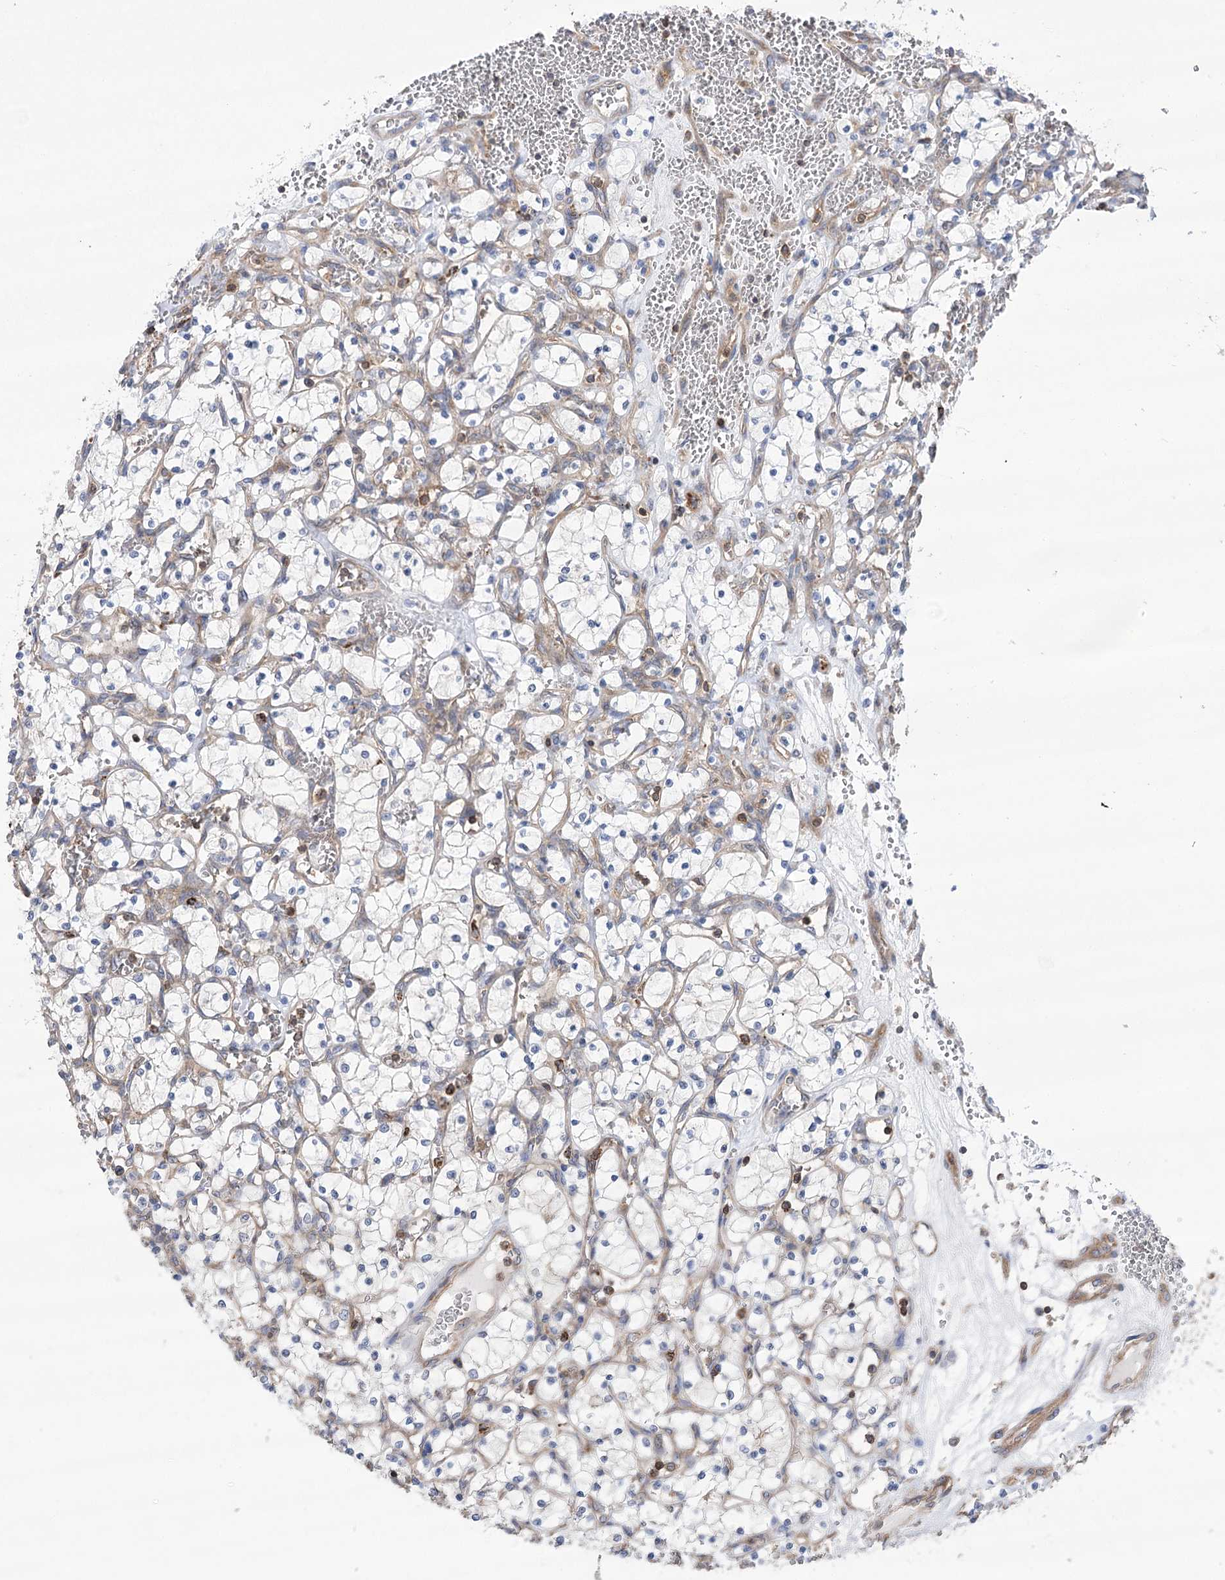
{"staining": {"intensity": "negative", "quantity": "none", "location": "none"}, "tissue": "renal cancer", "cell_type": "Tumor cells", "image_type": "cancer", "snomed": [{"axis": "morphology", "description": "Adenocarcinoma, NOS"}, {"axis": "topography", "description": "Kidney"}], "caption": "Tumor cells show no significant protein expression in adenocarcinoma (renal).", "gene": "VPS37B", "patient": {"sex": "female", "age": 69}}